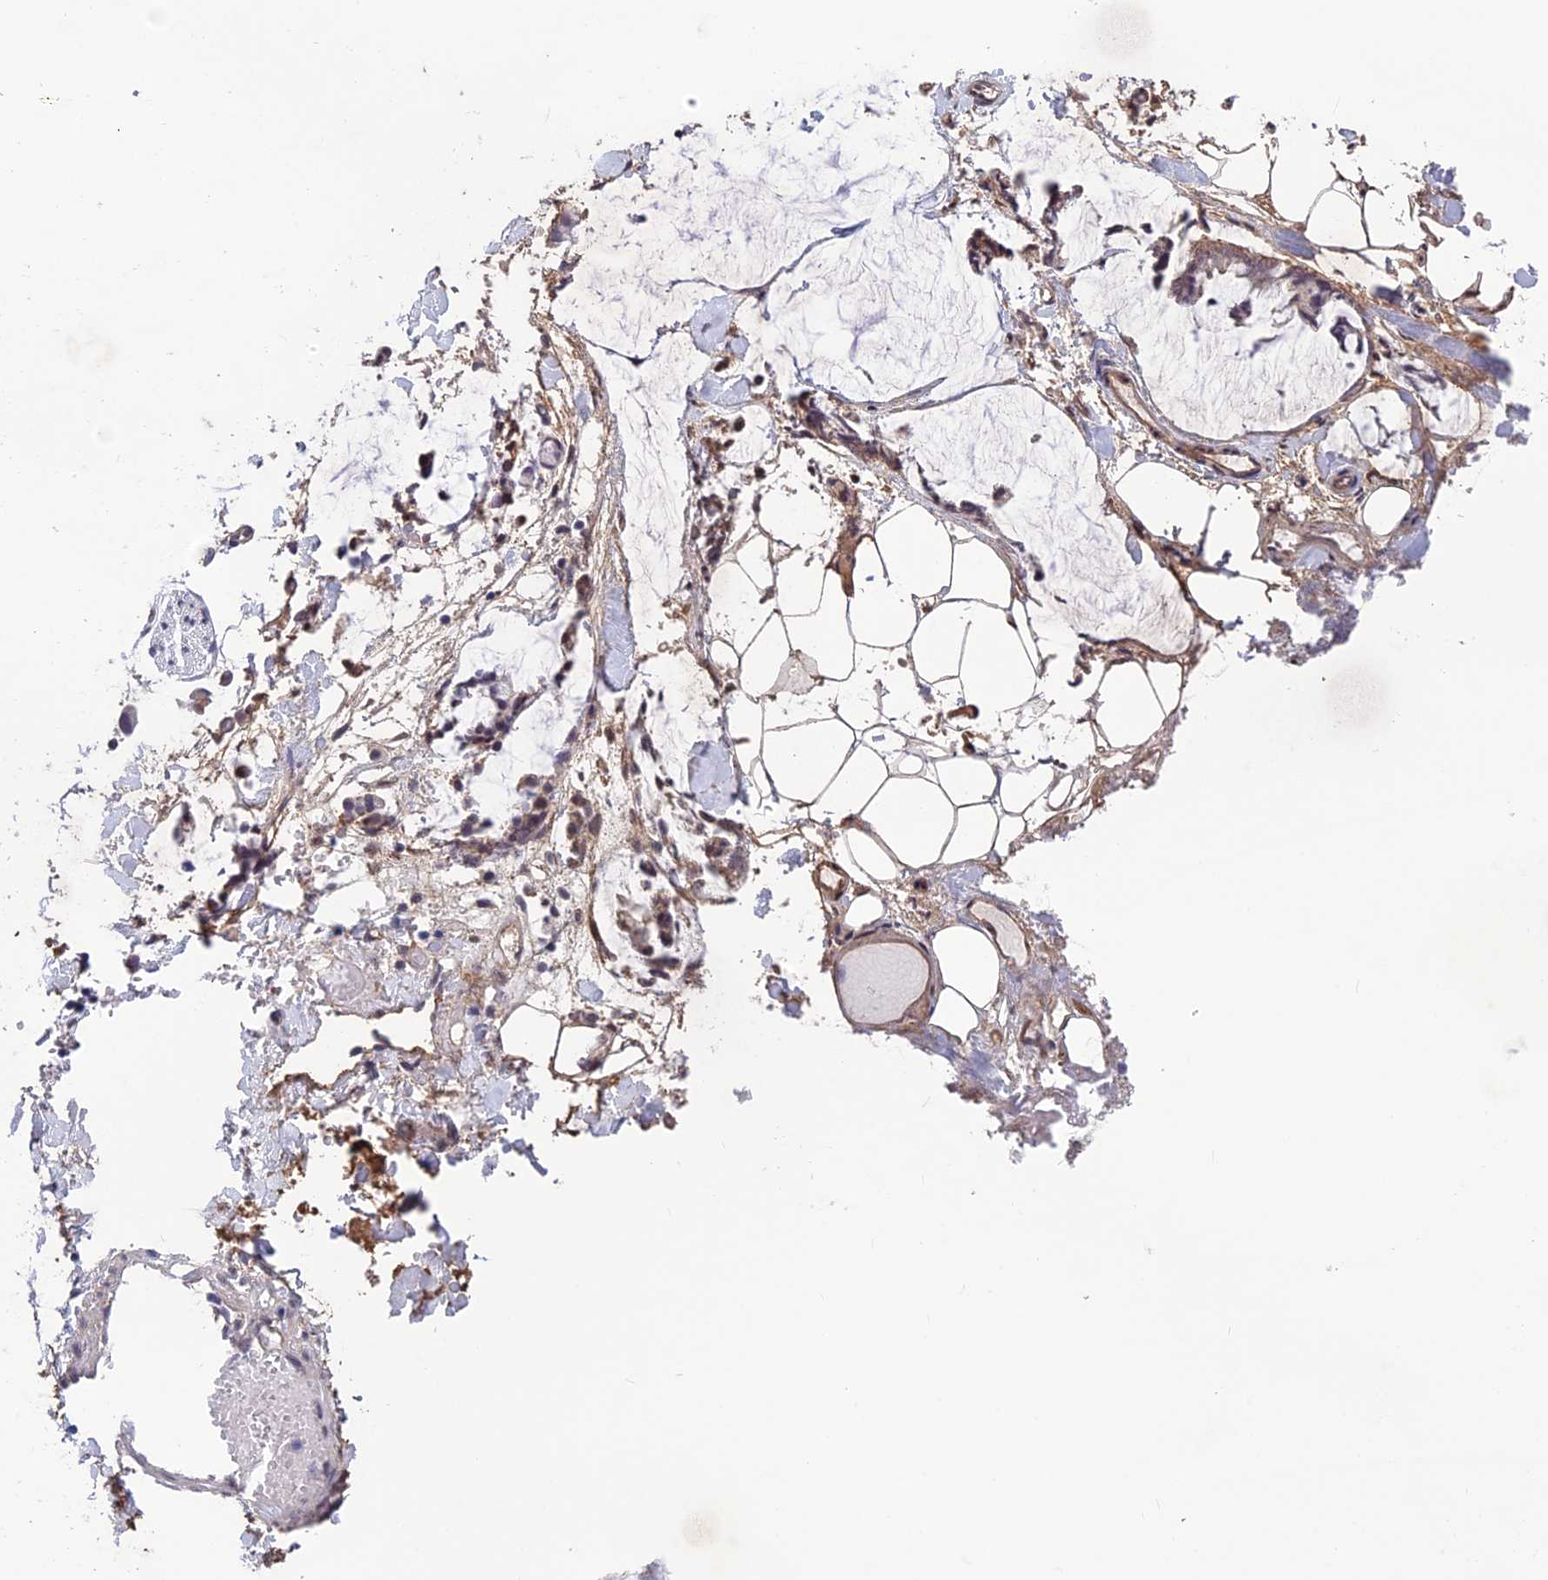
{"staining": {"intensity": "weak", "quantity": ">75%", "location": "cytoplasmic/membranous"}, "tissue": "adipose tissue", "cell_type": "Adipocytes", "image_type": "normal", "snomed": [{"axis": "morphology", "description": "Normal tissue, NOS"}, {"axis": "morphology", "description": "Adenocarcinoma, NOS"}, {"axis": "topography", "description": "Smooth muscle"}, {"axis": "topography", "description": "Colon"}], "caption": "Immunohistochemical staining of unremarkable adipose tissue exhibits weak cytoplasmic/membranous protein expression in about >75% of adipocytes.", "gene": "FKBPL", "patient": {"sex": "male", "age": 14}}